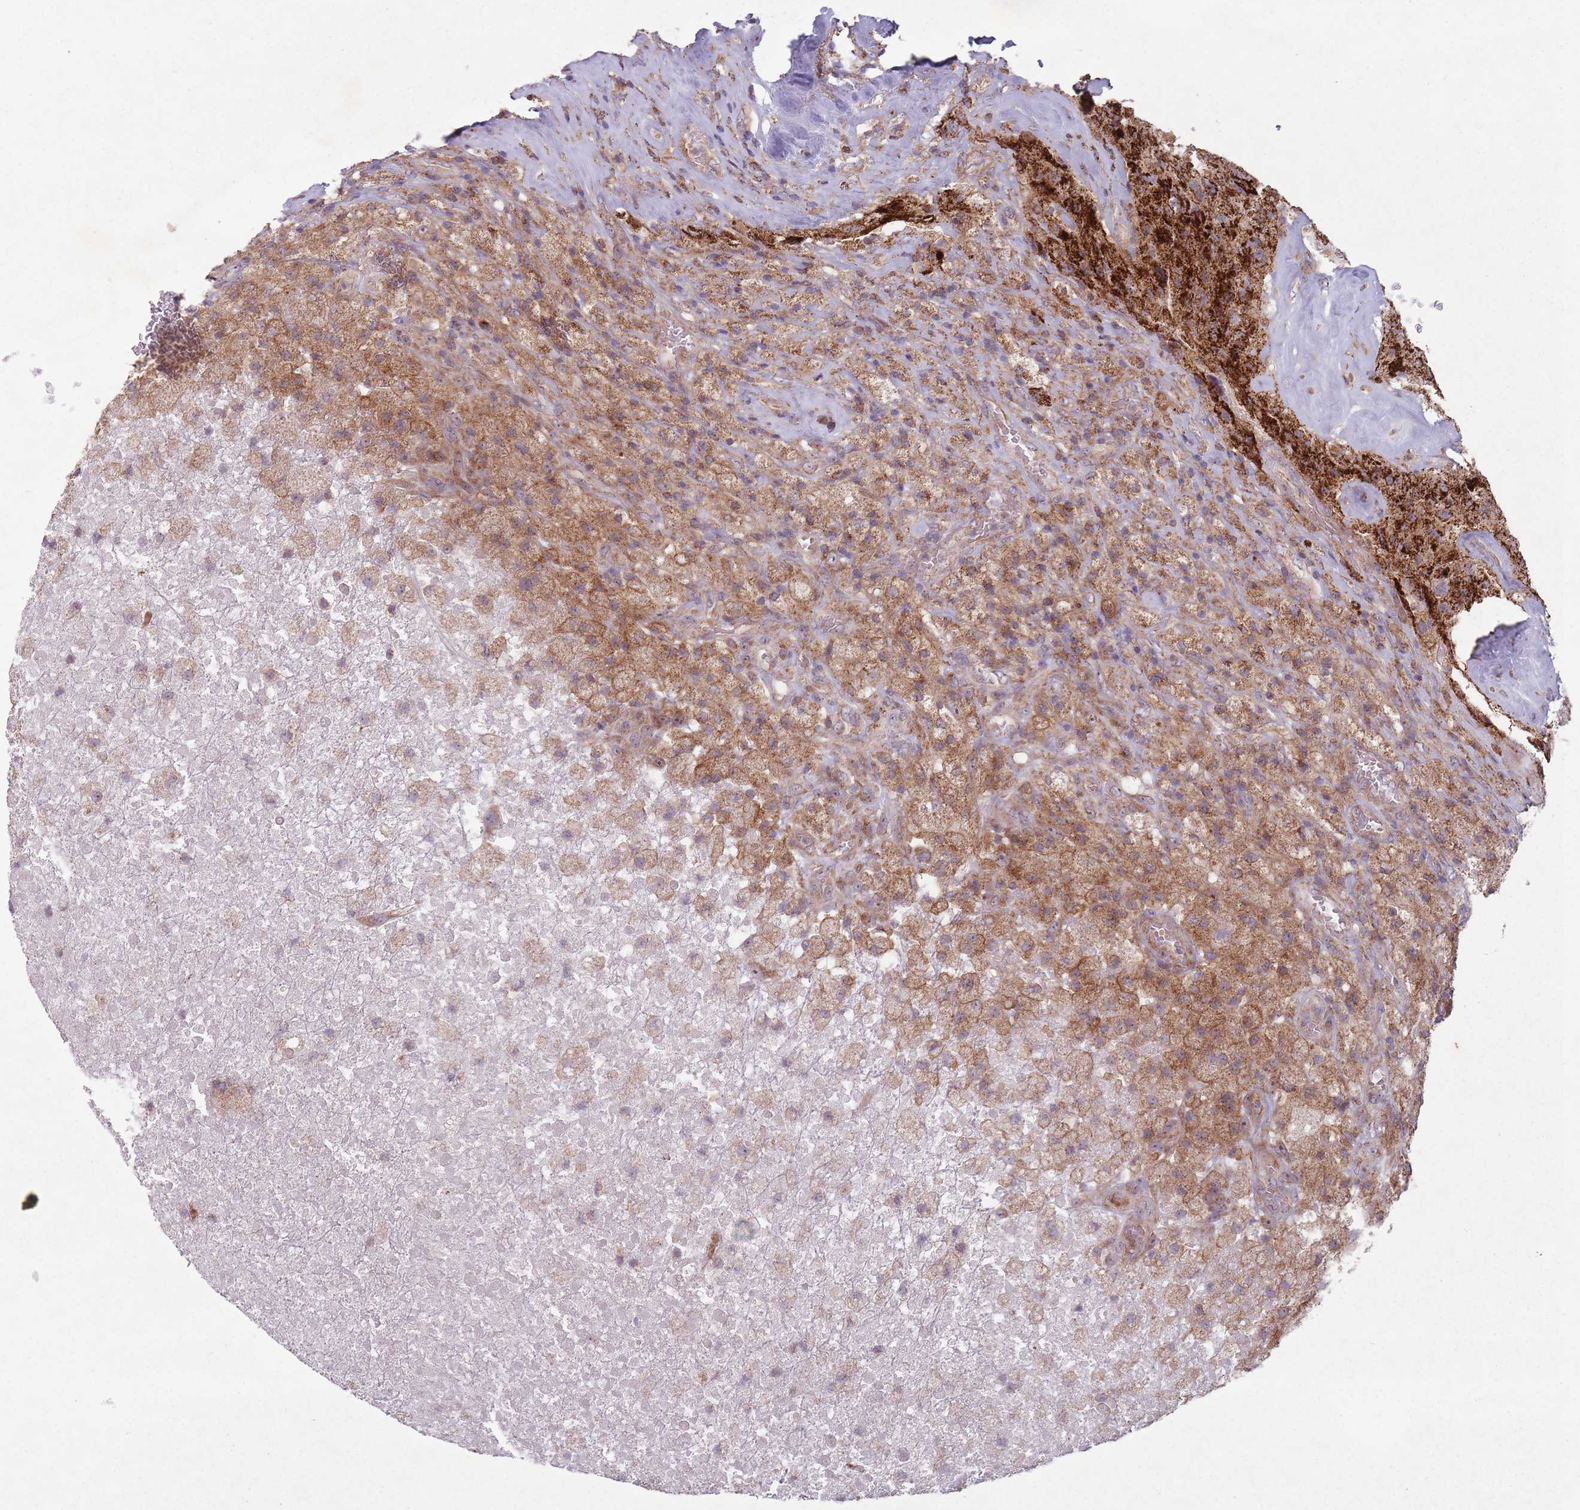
{"staining": {"intensity": "strong", "quantity": ">75%", "location": "cytoplasmic/membranous"}, "tissue": "glioma", "cell_type": "Tumor cells", "image_type": "cancer", "snomed": [{"axis": "morphology", "description": "Glioma, malignant, High grade"}, {"axis": "topography", "description": "Brain"}], "caption": "An IHC photomicrograph of neoplastic tissue is shown. Protein staining in brown labels strong cytoplasmic/membranous positivity in glioma within tumor cells.", "gene": "OR10Q1", "patient": {"sex": "male", "age": 69}}